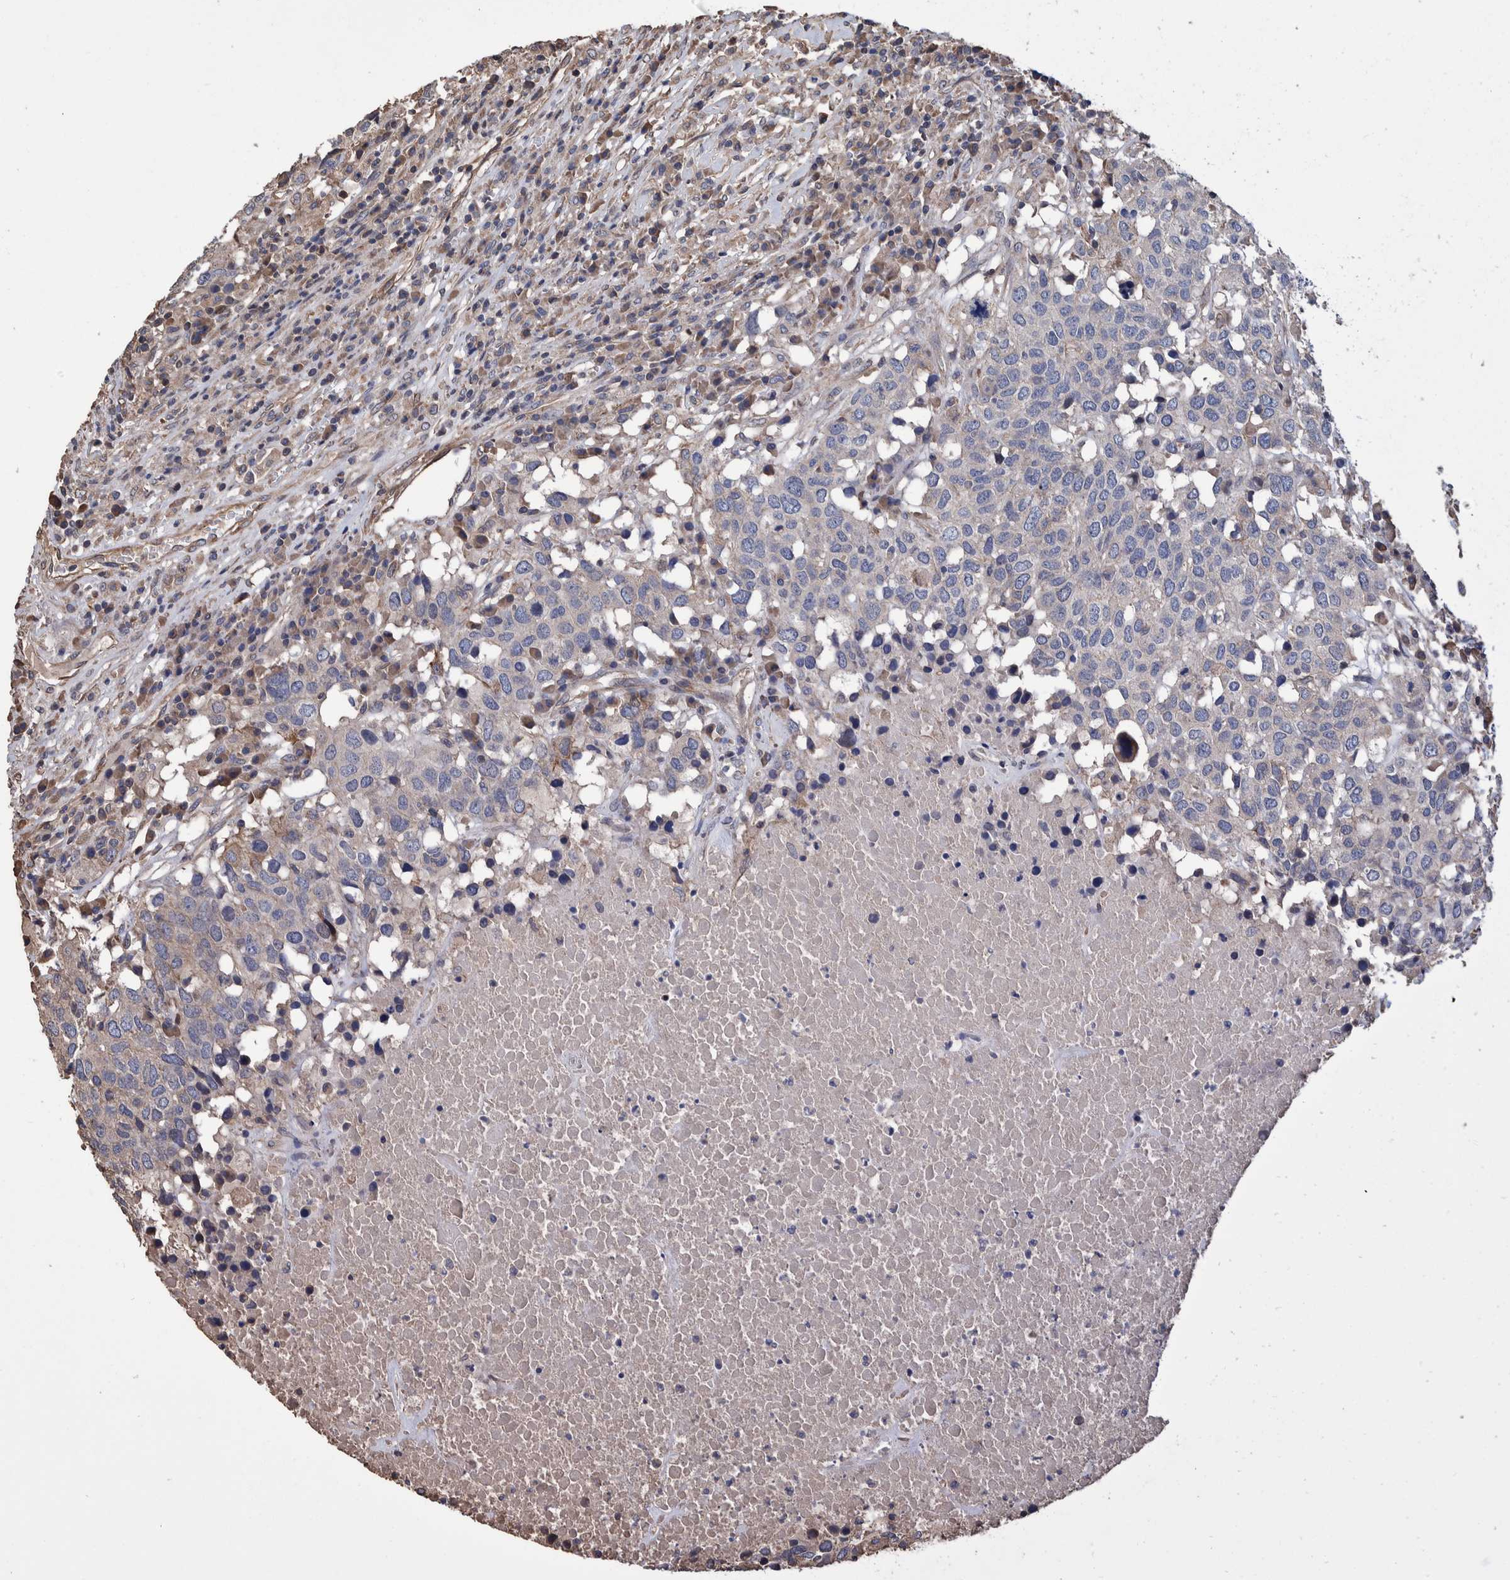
{"staining": {"intensity": "negative", "quantity": "none", "location": "none"}, "tissue": "head and neck cancer", "cell_type": "Tumor cells", "image_type": "cancer", "snomed": [{"axis": "morphology", "description": "Squamous cell carcinoma, NOS"}, {"axis": "topography", "description": "Head-Neck"}], "caption": "IHC image of human squamous cell carcinoma (head and neck) stained for a protein (brown), which reveals no expression in tumor cells. Nuclei are stained in blue.", "gene": "SLC45A4", "patient": {"sex": "male", "age": 66}}